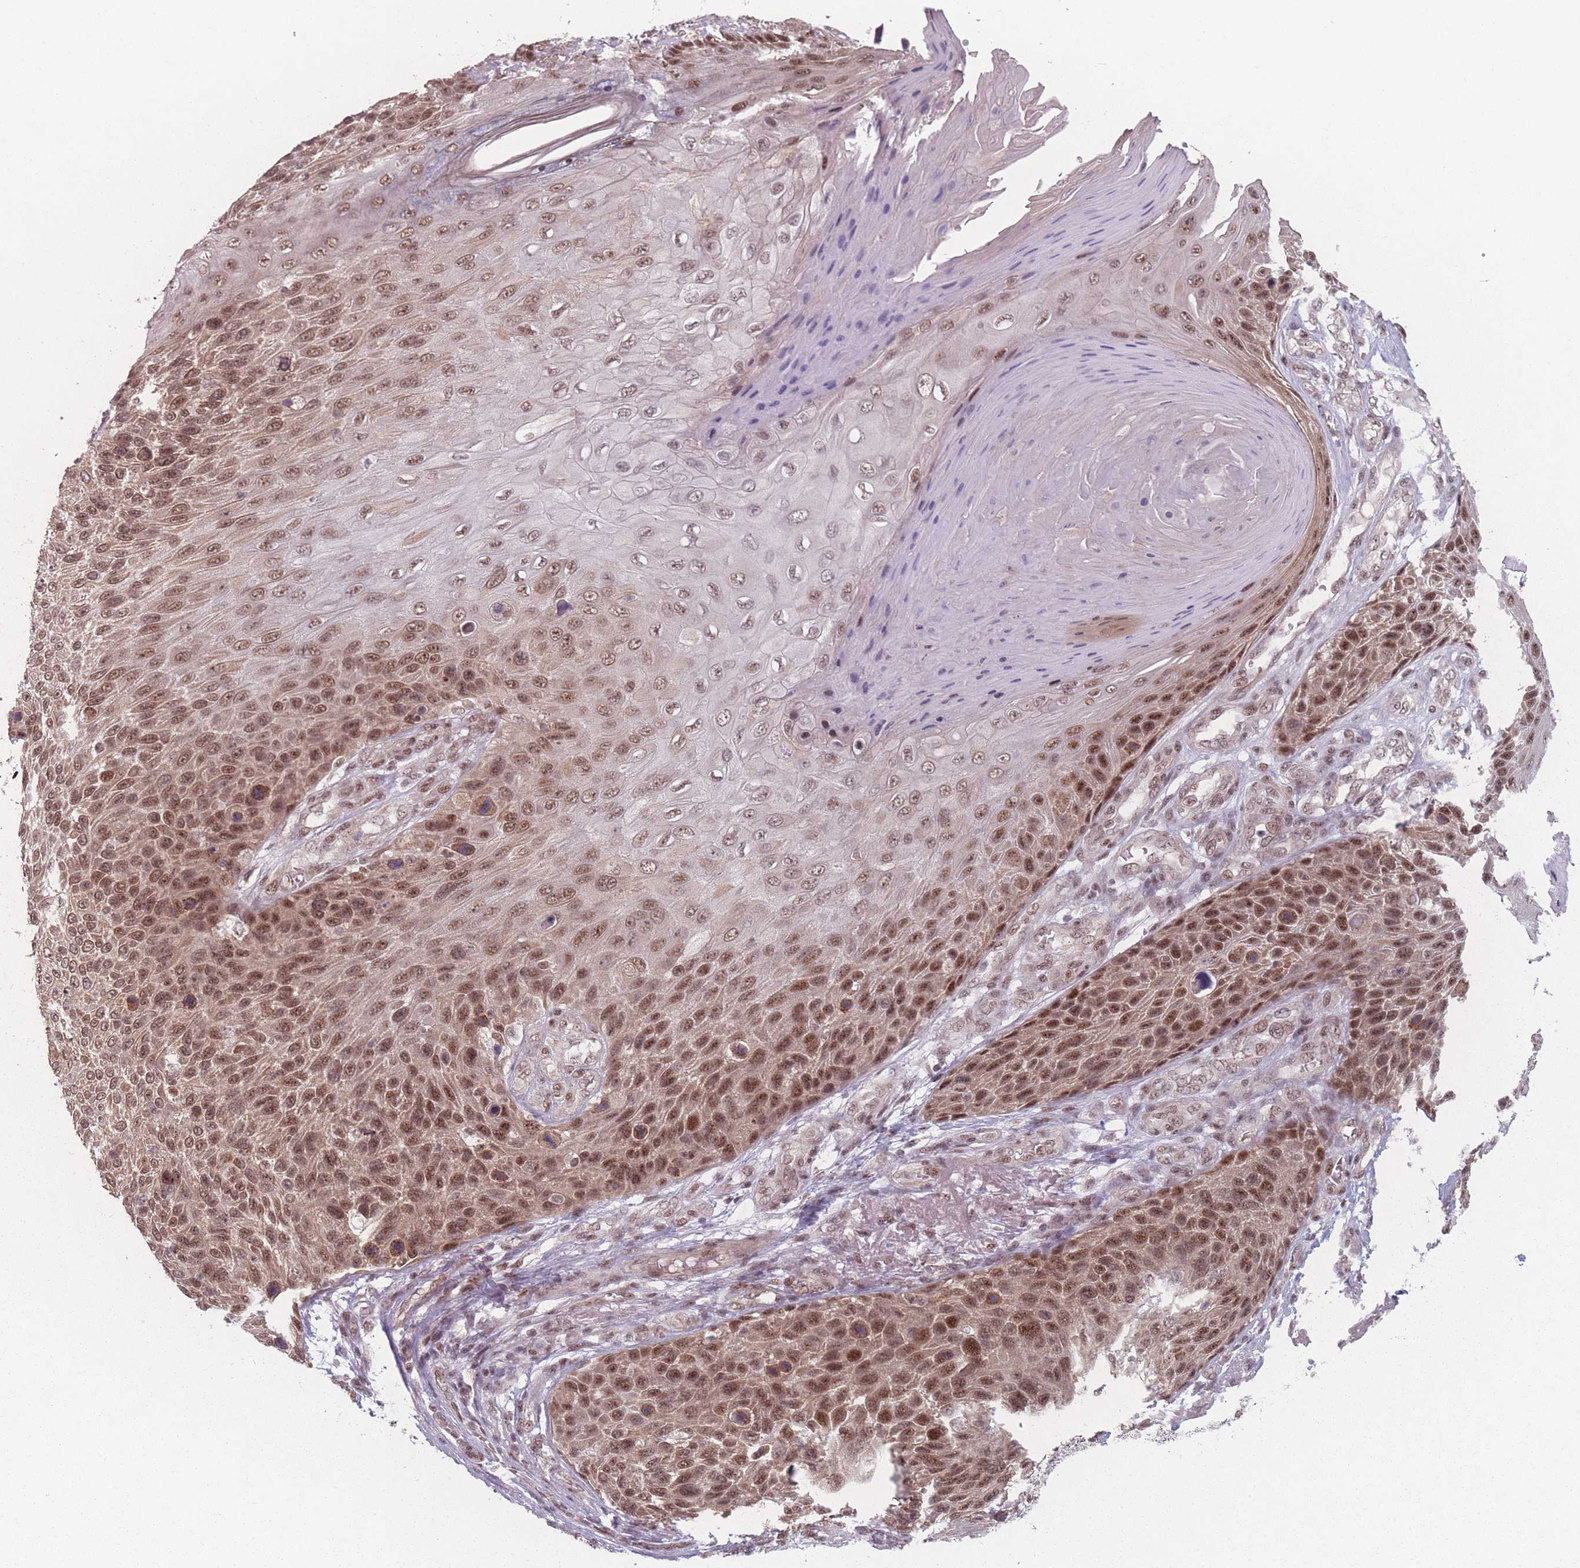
{"staining": {"intensity": "moderate", "quantity": ">75%", "location": "nuclear"}, "tissue": "skin cancer", "cell_type": "Tumor cells", "image_type": "cancer", "snomed": [{"axis": "morphology", "description": "Squamous cell carcinoma, NOS"}, {"axis": "topography", "description": "Skin"}], "caption": "Immunohistochemistry (IHC) of skin cancer exhibits medium levels of moderate nuclear positivity in approximately >75% of tumor cells.", "gene": "ZC3H14", "patient": {"sex": "female", "age": 88}}